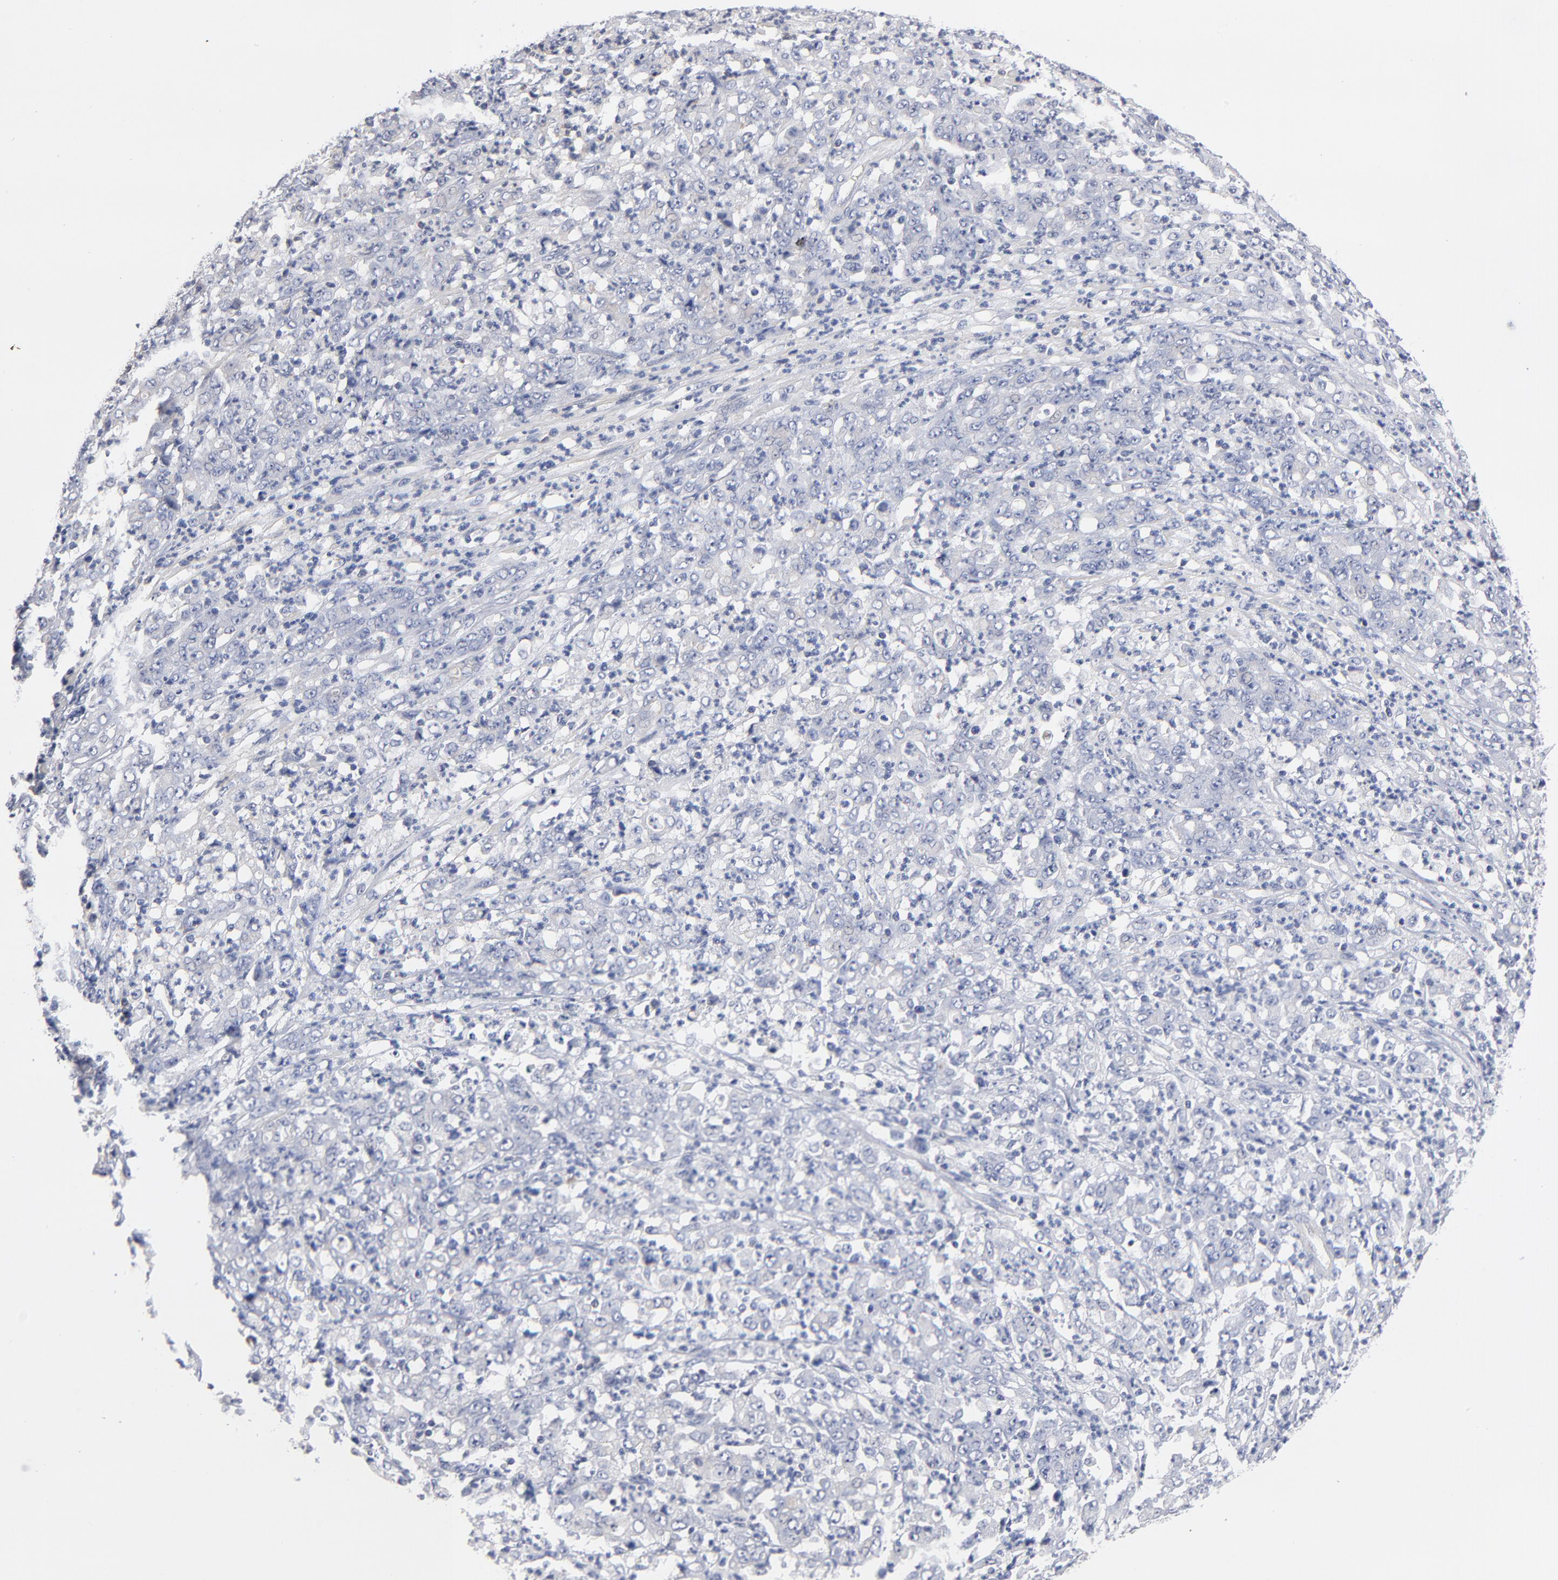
{"staining": {"intensity": "negative", "quantity": "none", "location": "none"}, "tissue": "stomach cancer", "cell_type": "Tumor cells", "image_type": "cancer", "snomed": [{"axis": "morphology", "description": "Adenocarcinoma, NOS"}, {"axis": "topography", "description": "Stomach, lower"}], "caption": "Immunohistochemistry (IHC) photomicrograph of human stomach cancer stained for a protein (brown), which exhibits no staining in tumor cells.", "gene": "PDLIM2", "patient": {"sex": "female", "age": 71}}